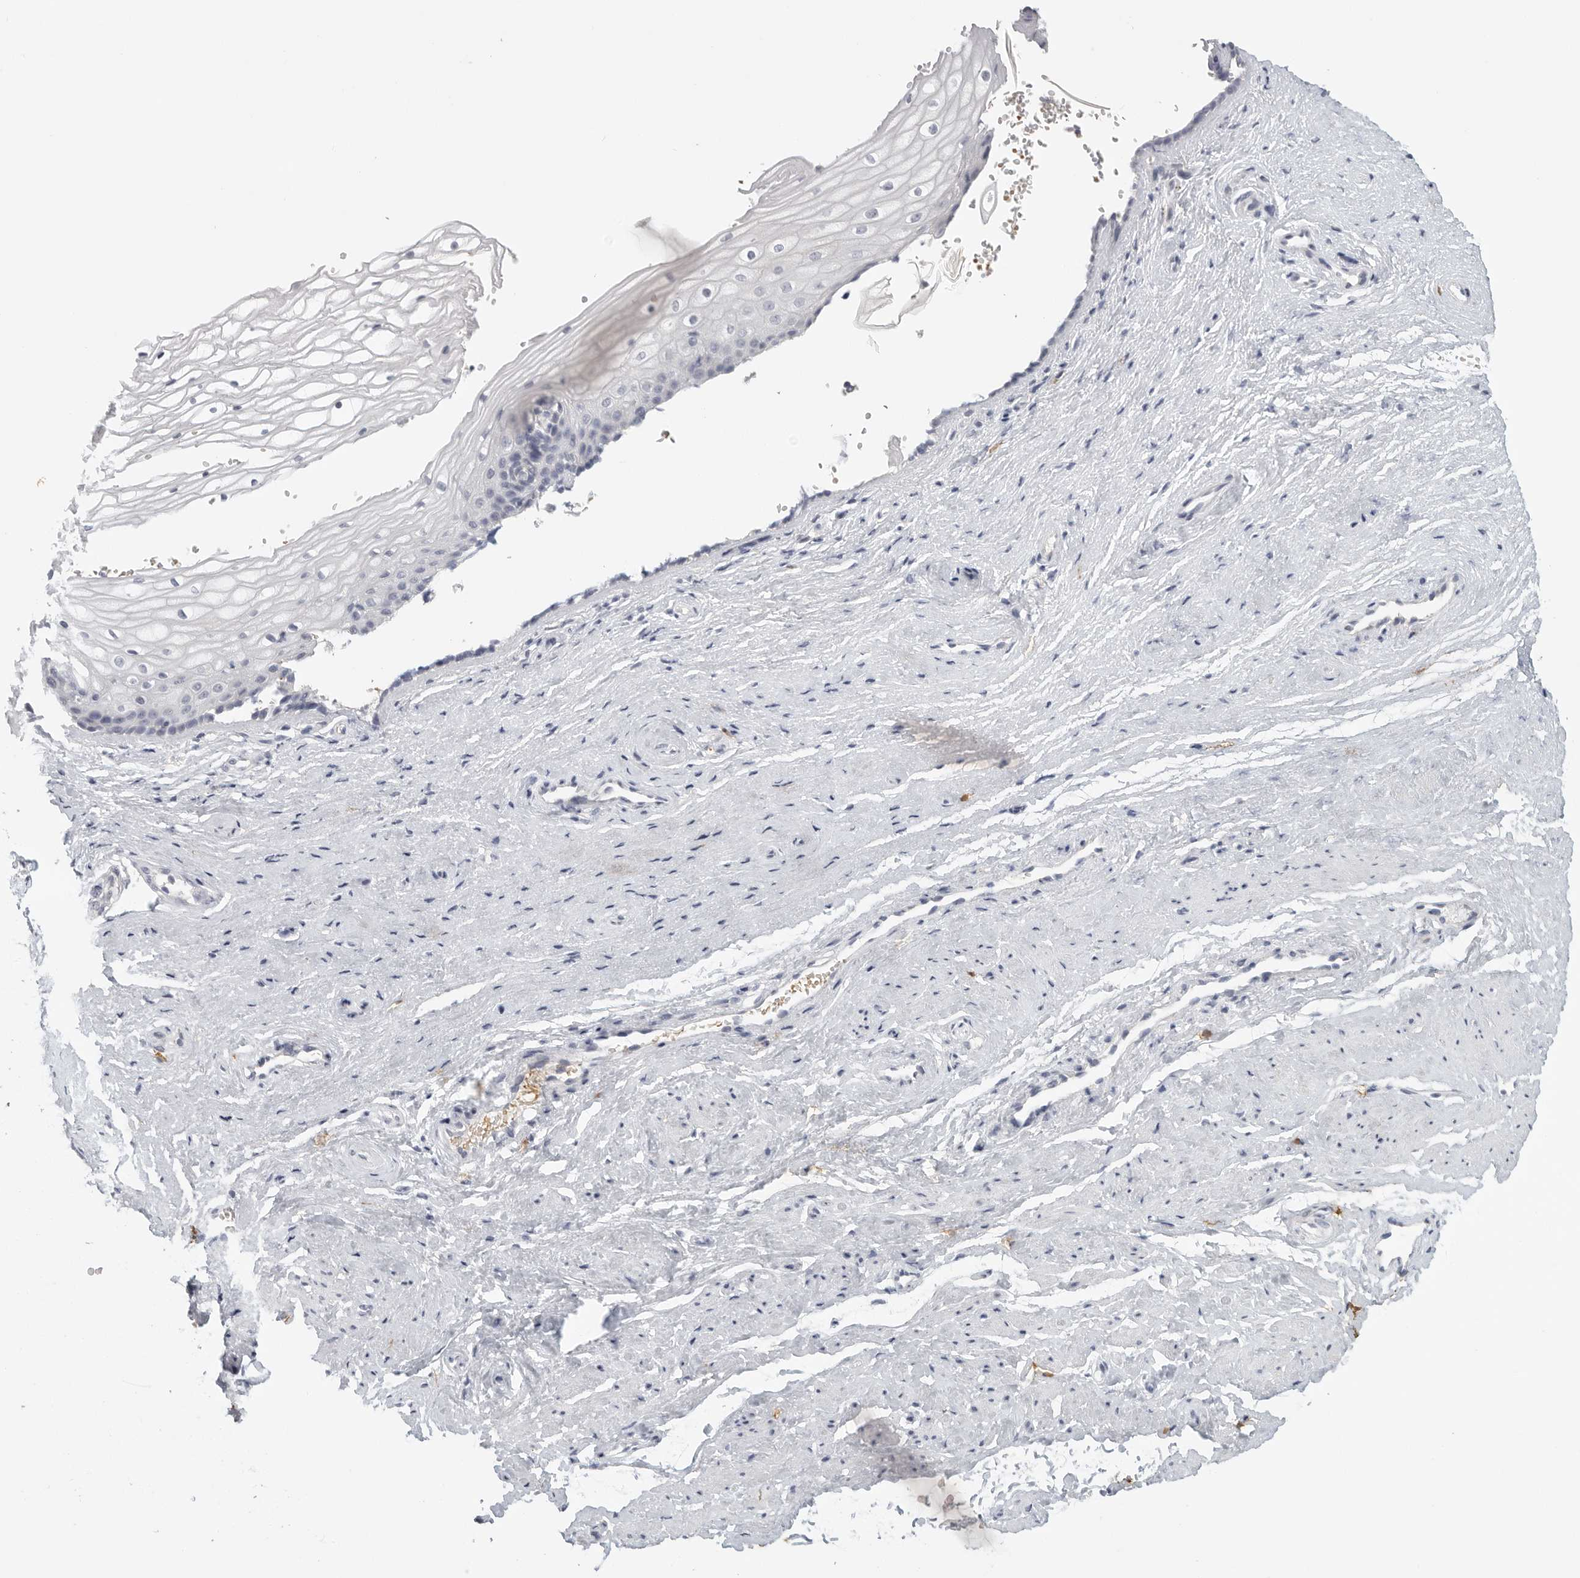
{"staining": {"intensity": "negative", "quantity": "none", "location": "none"}, "tissue": "vagina", "cell_type": "Squamous epithelial cells", "image_type": "normal", "snomed": [{"axis": "morphology", "description": "Normal tissue, NOS"}, {"axis": "topography", "description": "Vagina"}], "caption": "The IHC photomicrograph has no significant positivity in squamous epithelial cells of vagina. (DAB (3,3'-diaminobenzidine) IHC visualized using brightfield microscopy, high magnification).", "gene": "DNAJC11", "patient": {"sex": "female", "age": 46}}